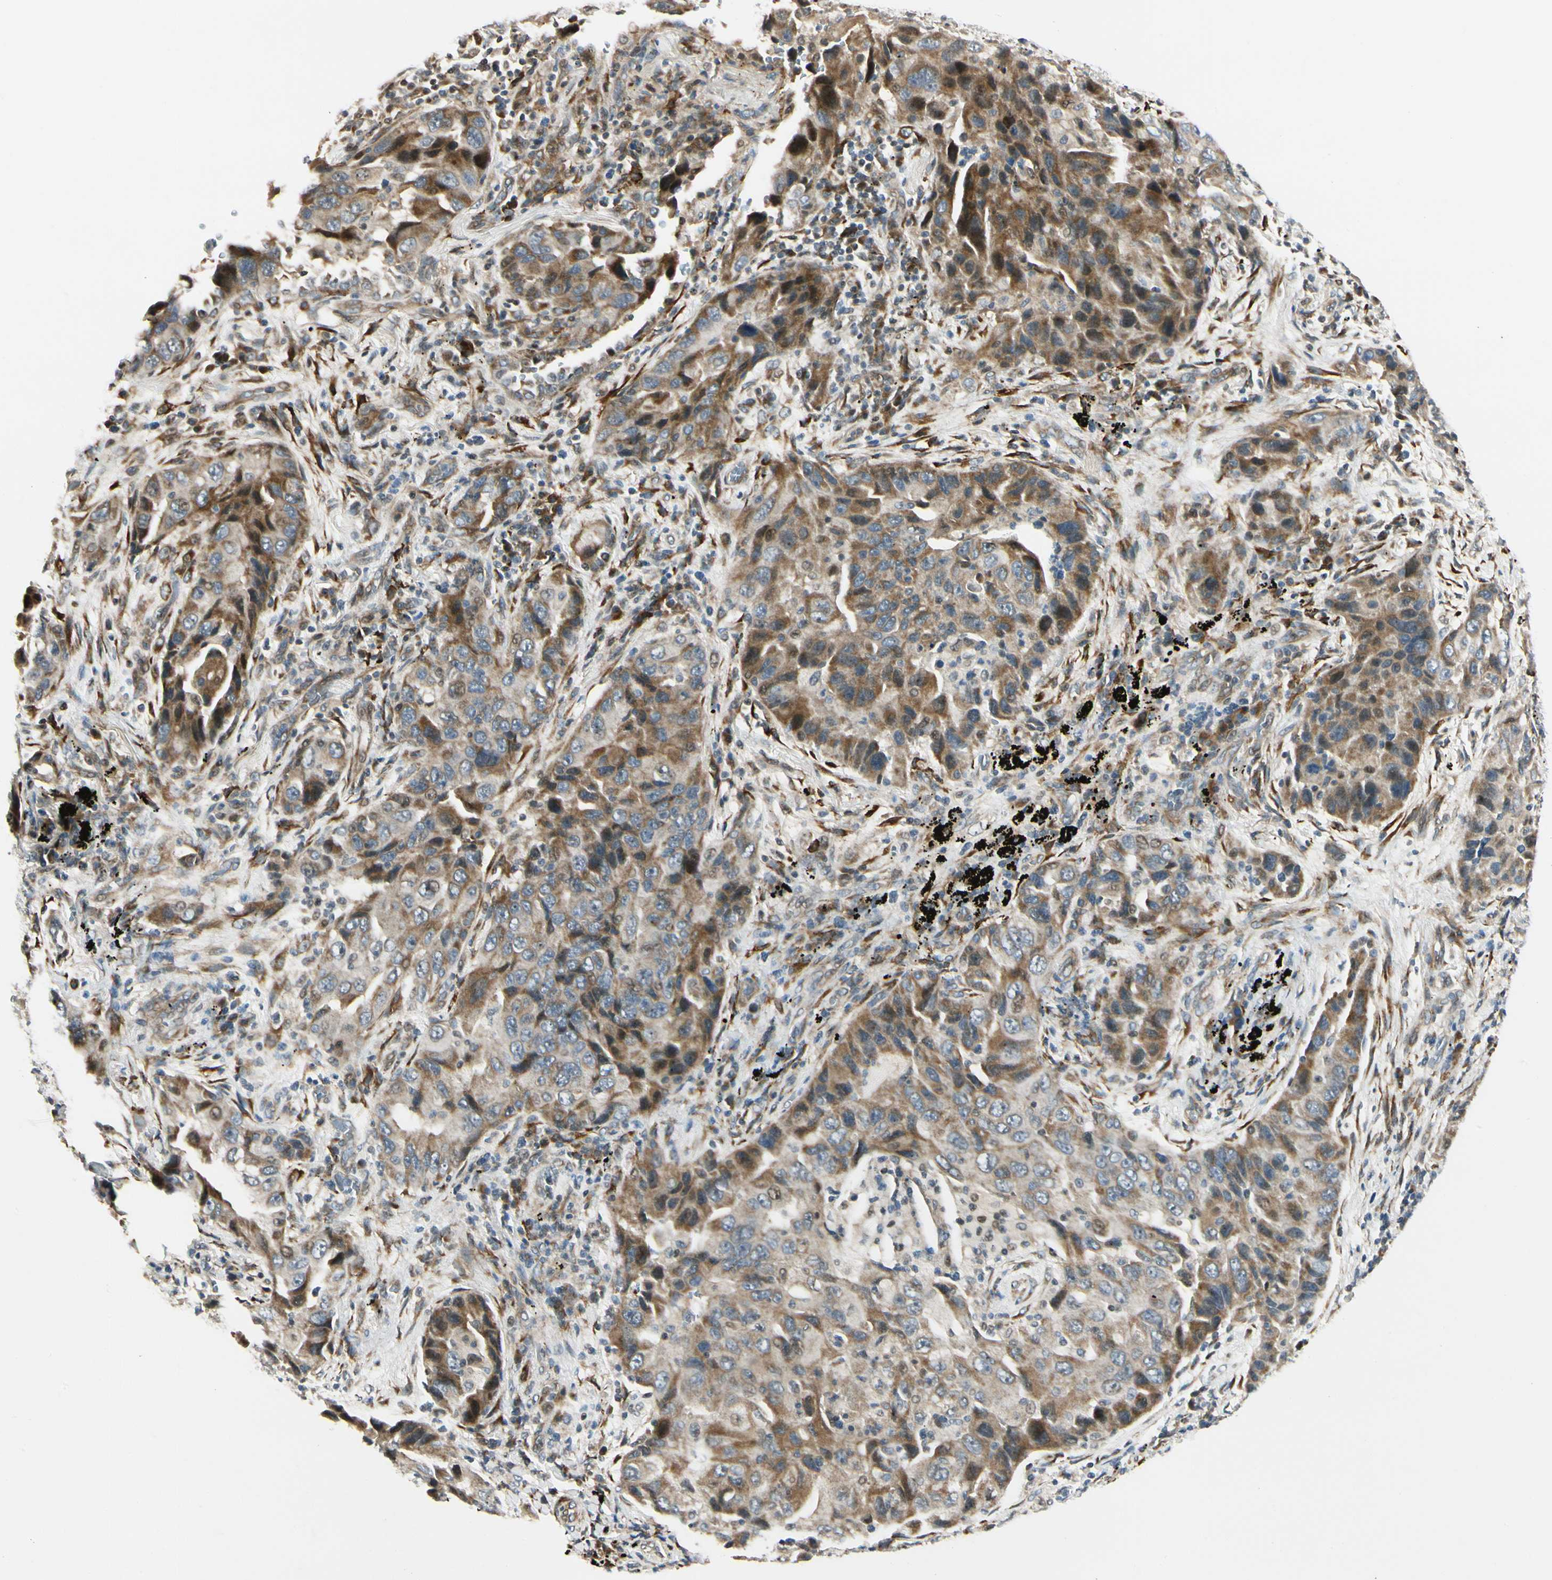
{"staining": {"intensity": "moderate", "quantity": ">75%", "location": "cytoplasmic/membranous"}, "tissue": "lung cancer", "cell_type": "Tumor cells", "image_type": "cancer", "snomed": [{"axis": "morphology", "description": "Adenocarcinoma, NOS"}, {"axis": "topography", "description": "Lung"}], "caption": "Protein expression analysis of lung cancer displays moderate cytoplasmic/membranous positivity in about >75% of tumor cells.", "gene": "P4HA3", "patient": {"sex": "female", "age": 65}}